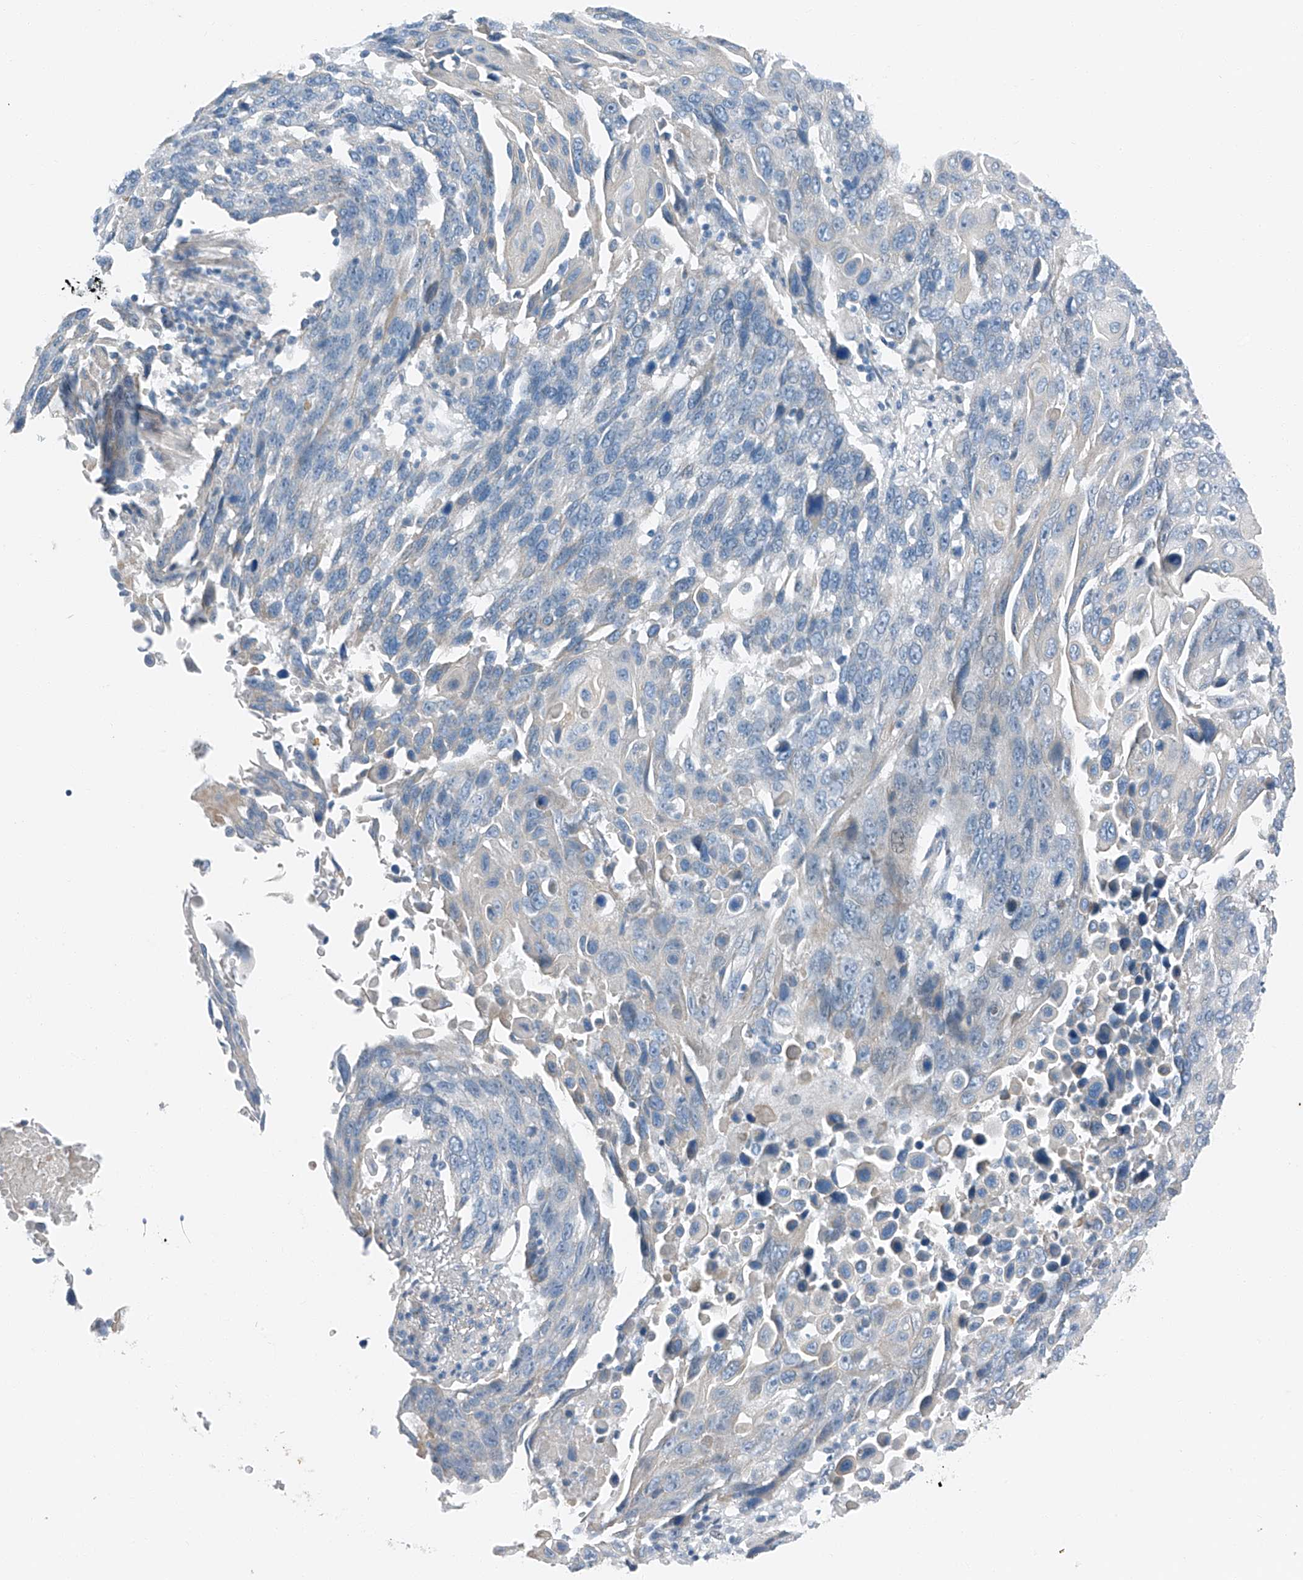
{"staining": {"intensity": "negative", "quantity": "none", "location": "none"}, "tissue": "lung cancer", "cell_type": "Tumor cells", "image_type": "cancer", "snomed": [{"axis": "morphology", "description": "Squamous cell carcinoma, NOS"}, {"axis": "topography", "description": "Lung"}], "caption": "Tumor cells are negative for protein expression in human lung cancer.", "gene": "MDGA1", "patient": {"sex": "male", "age": 66}}